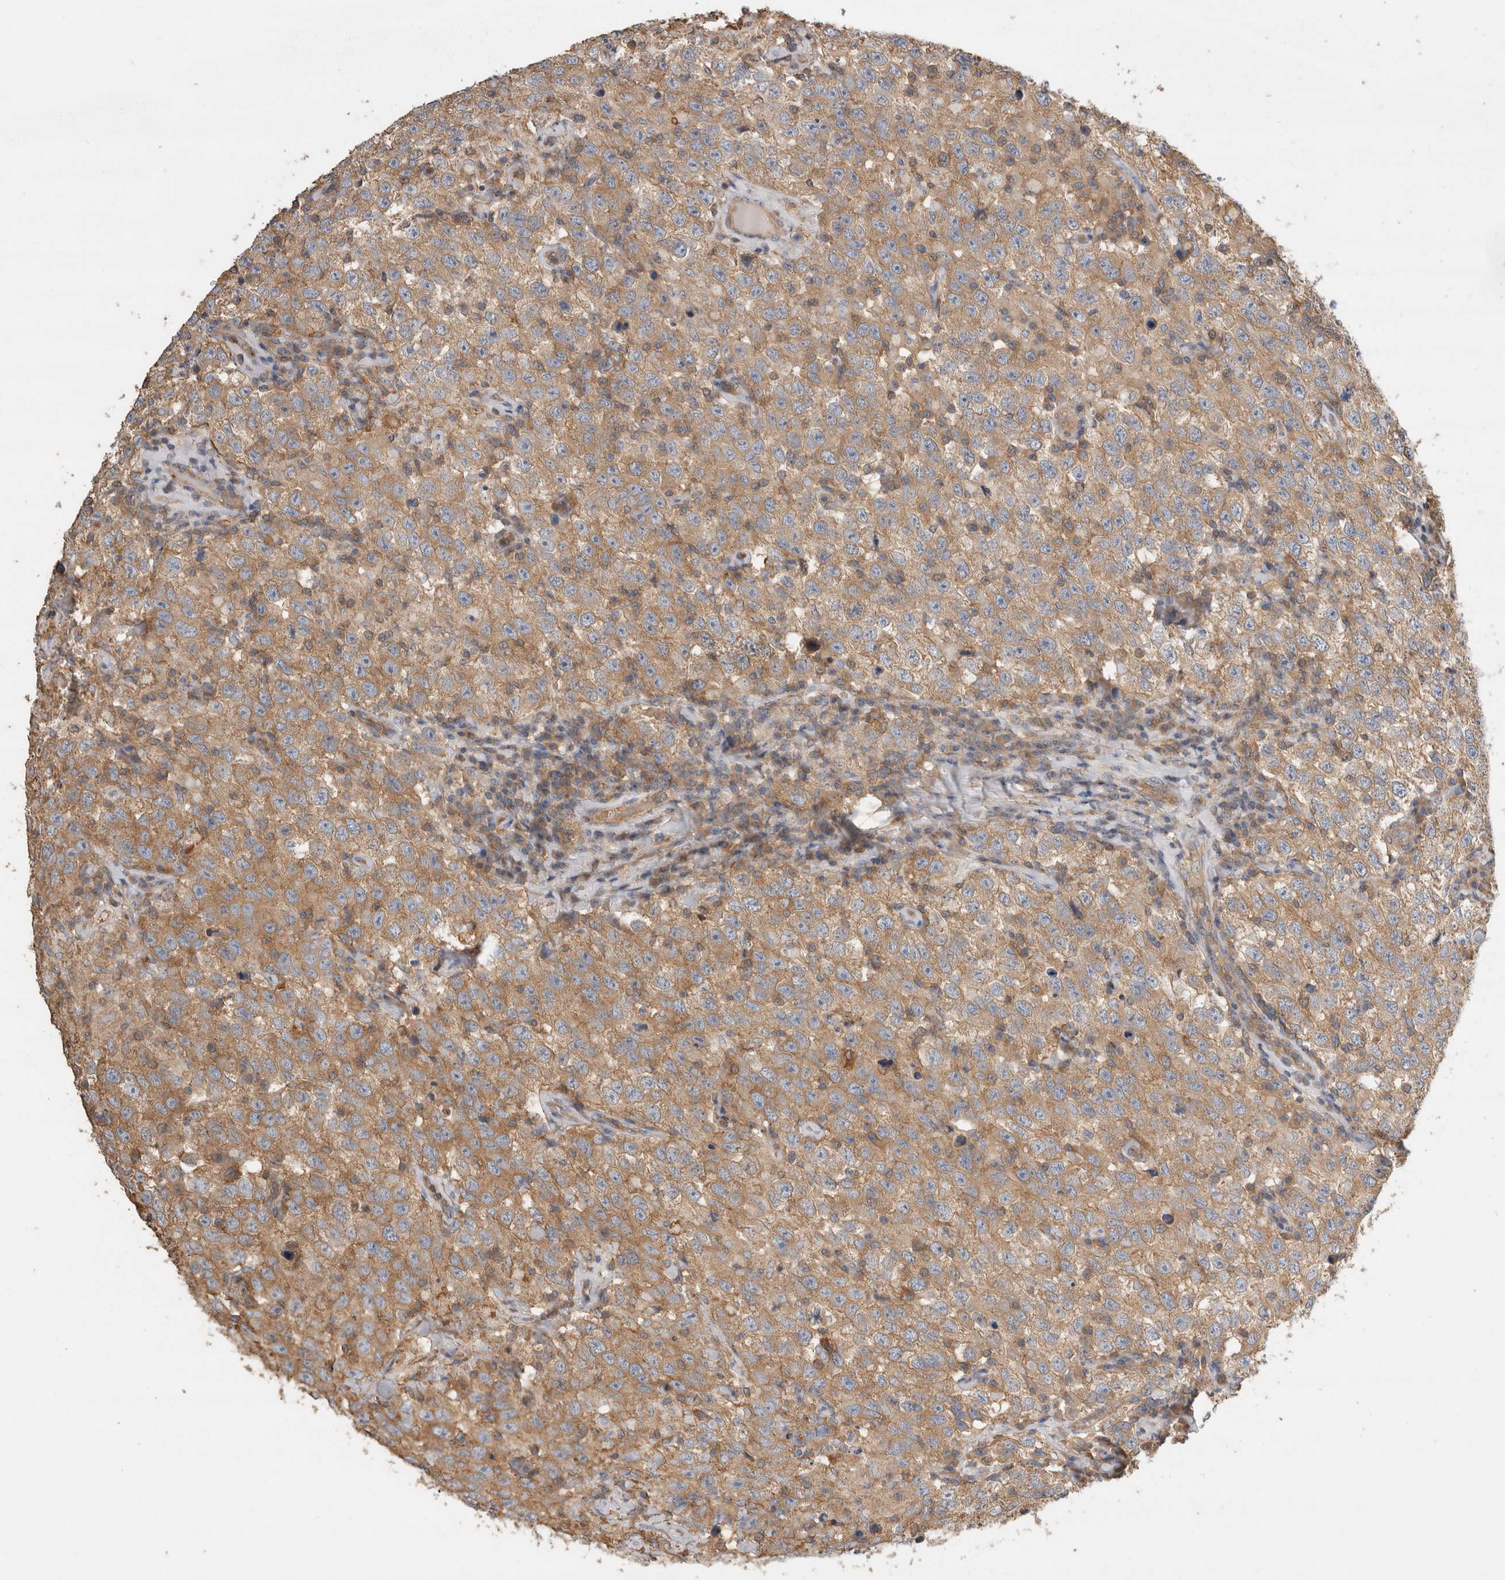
{"staining": {"intensity": "moderate", "quantity": ">75%", "location": "cytoplasmic/membranous"}, "tissue": "testis cancer", "cell_type": "Tumor cells", "image_type": "cancer", "snomed": [{"axis": "morphology", "description": "Seminoma, NOS"}, {"axis": "topography", "description": "Testis"}], "caption": "IHC of testis seminoma reveals medium levels of moderate cytoplasmic/membranous expression in about >75% of tumor cells.", "gene": "EIF4G3", "patient": {"sex": "male", "age": 41}}